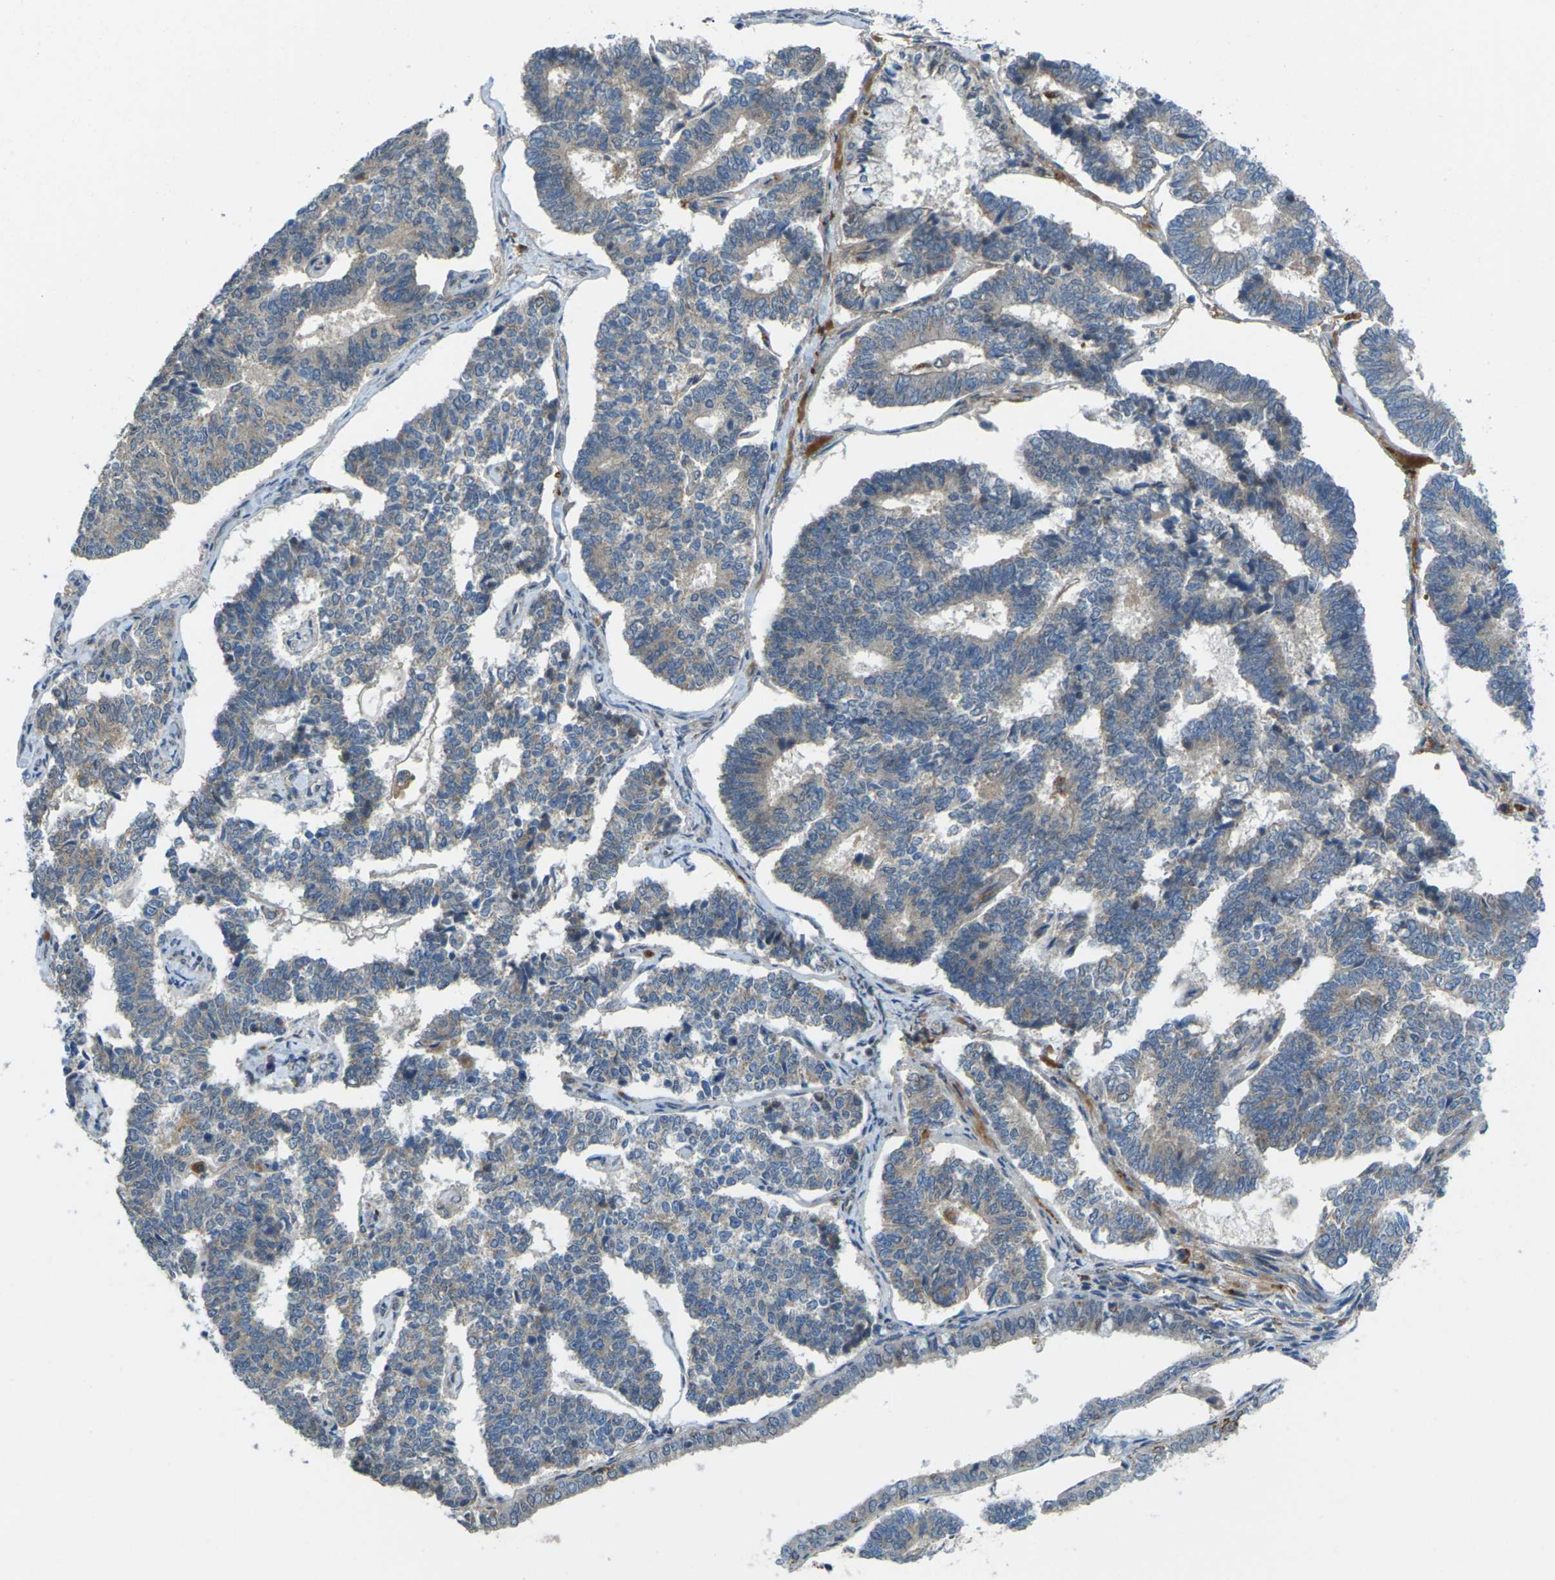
{"staining": {"intensity": "weak", "quantity": "<25%", "location": "cytoplasmic/membranous"}, "tissue": "endometrial cancer", "cell_type": "Tumor cells", "image_type": "cancer", "snomed": [{"axis": "morphology", "description": "Adenocarcinoma, NOS"}, {"axis": "topography", "description": "Endometrium"}], "caption": "There is no significant expression in tumor cells of adenocarcinoma (endometrial). (DAB immunohistochemistry (IHC) visualized using brightfield microscopy, high magnification).", "gene": "SLC31A2", "patient": {"sex": "female", "age": 70}}